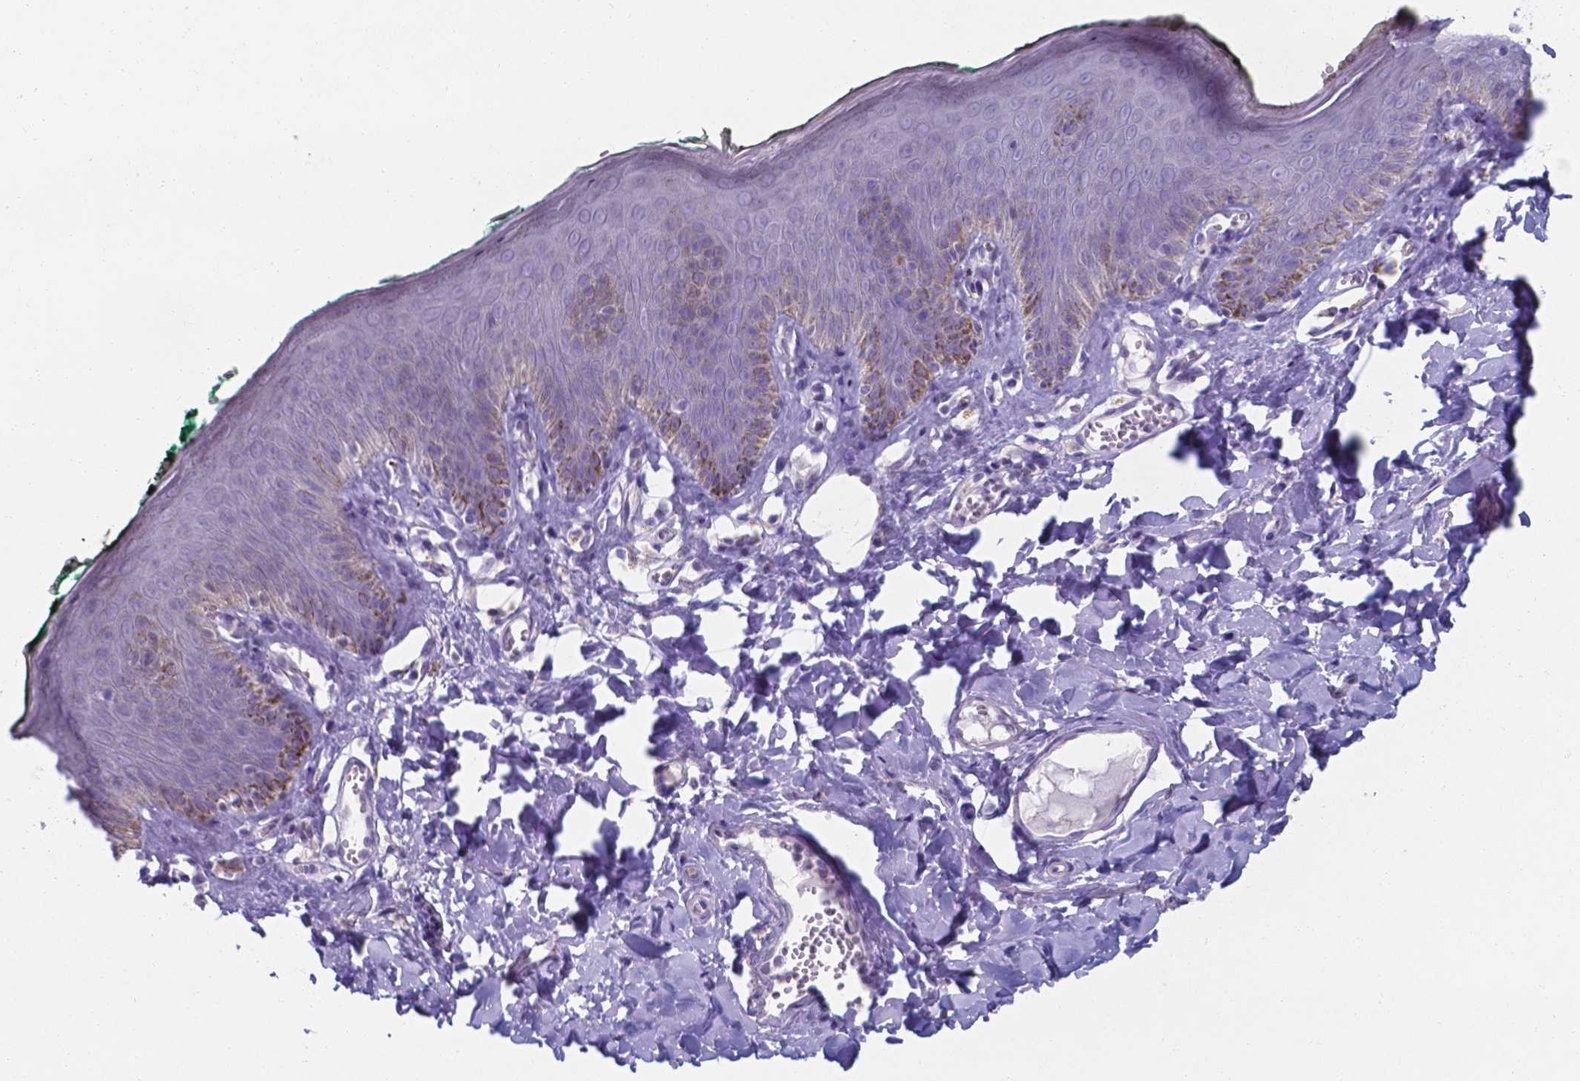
{"staining": {"intensity": "negative", "quantity": "none", "location": "none"}, "tissue": "skin", "cell_type": "Epidermal cells", "image_type": "normal", "snomed": [{"axis": "morphology", "description": "Normal tissue, NOS"}, {"axis": "topography", "description": "Vulva"}, {"axis": "topography", "description": "Peripheral nerve tissue"}], "caption": "An IHC image of unremarkable skin is shown. There is no staining in epidermal cells of skin. (DAB IHC visualized using brightfield microscopy, high magnification).", "gene": "UBE2J1", "patient": {"sex": "female", "age": 66}}